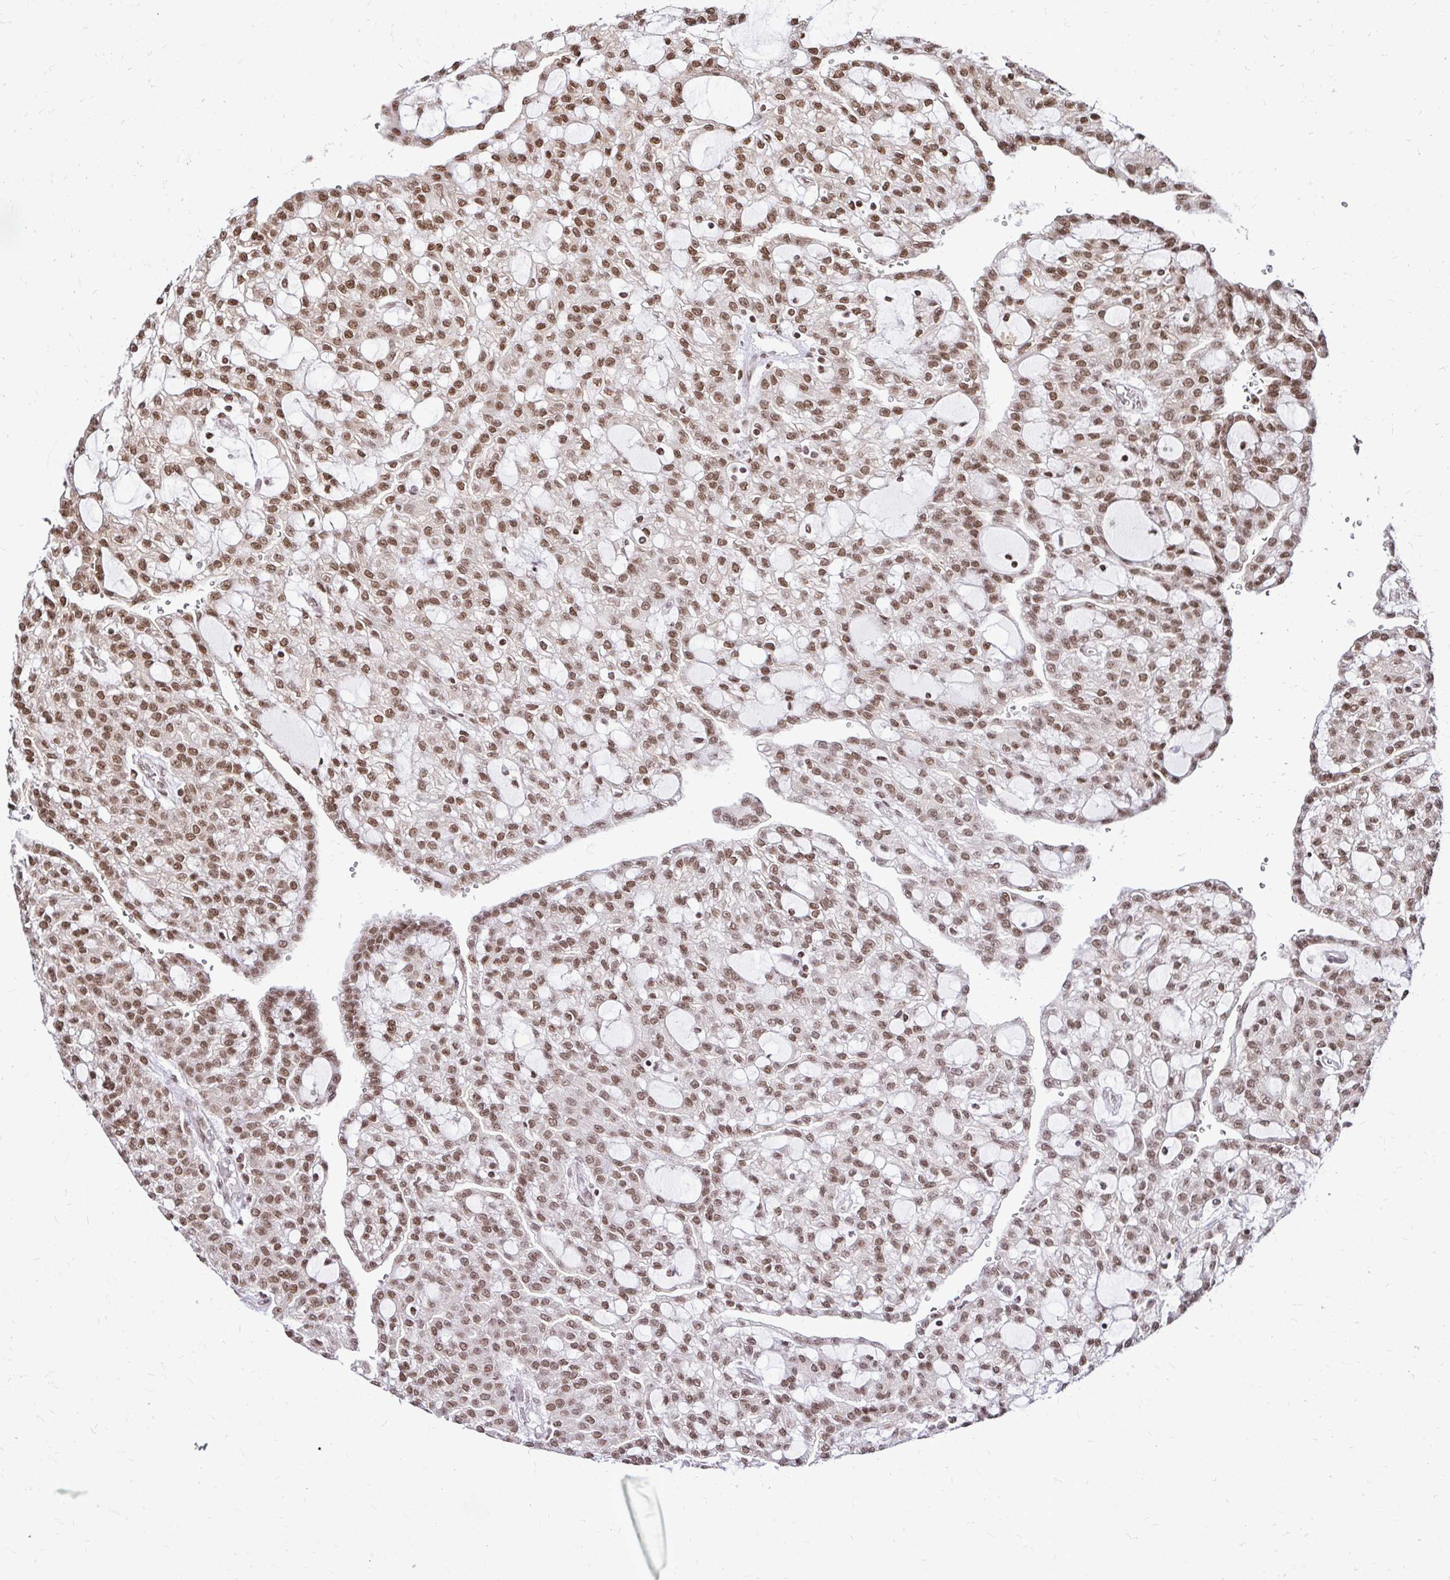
{"staining": {"intensity": "moderate", "quantity": ">75%", "location": "nuclear"}, "tissue": "renal cancer", "cell_type": "Tumor cells", "image_type": "cancer", "snomed": [{"axis": "morphology", "description": "Adenocarcinoma, NOS"}, {"axis": "topography", "description": "Kidney"}], "caption": "Immunohistochemical staining of human renal cancer (adenocarcinoma) exhibits medium levels of moderate nuclear protein positivity in approximately >75% of tumor cells. The protein is stained brown, and the nuclei are stained in blue (DAB IHC with brightfield microscopy, high magnification).", "gene": "GLYR1", "patient": {"sex": "male", "age": 63}}